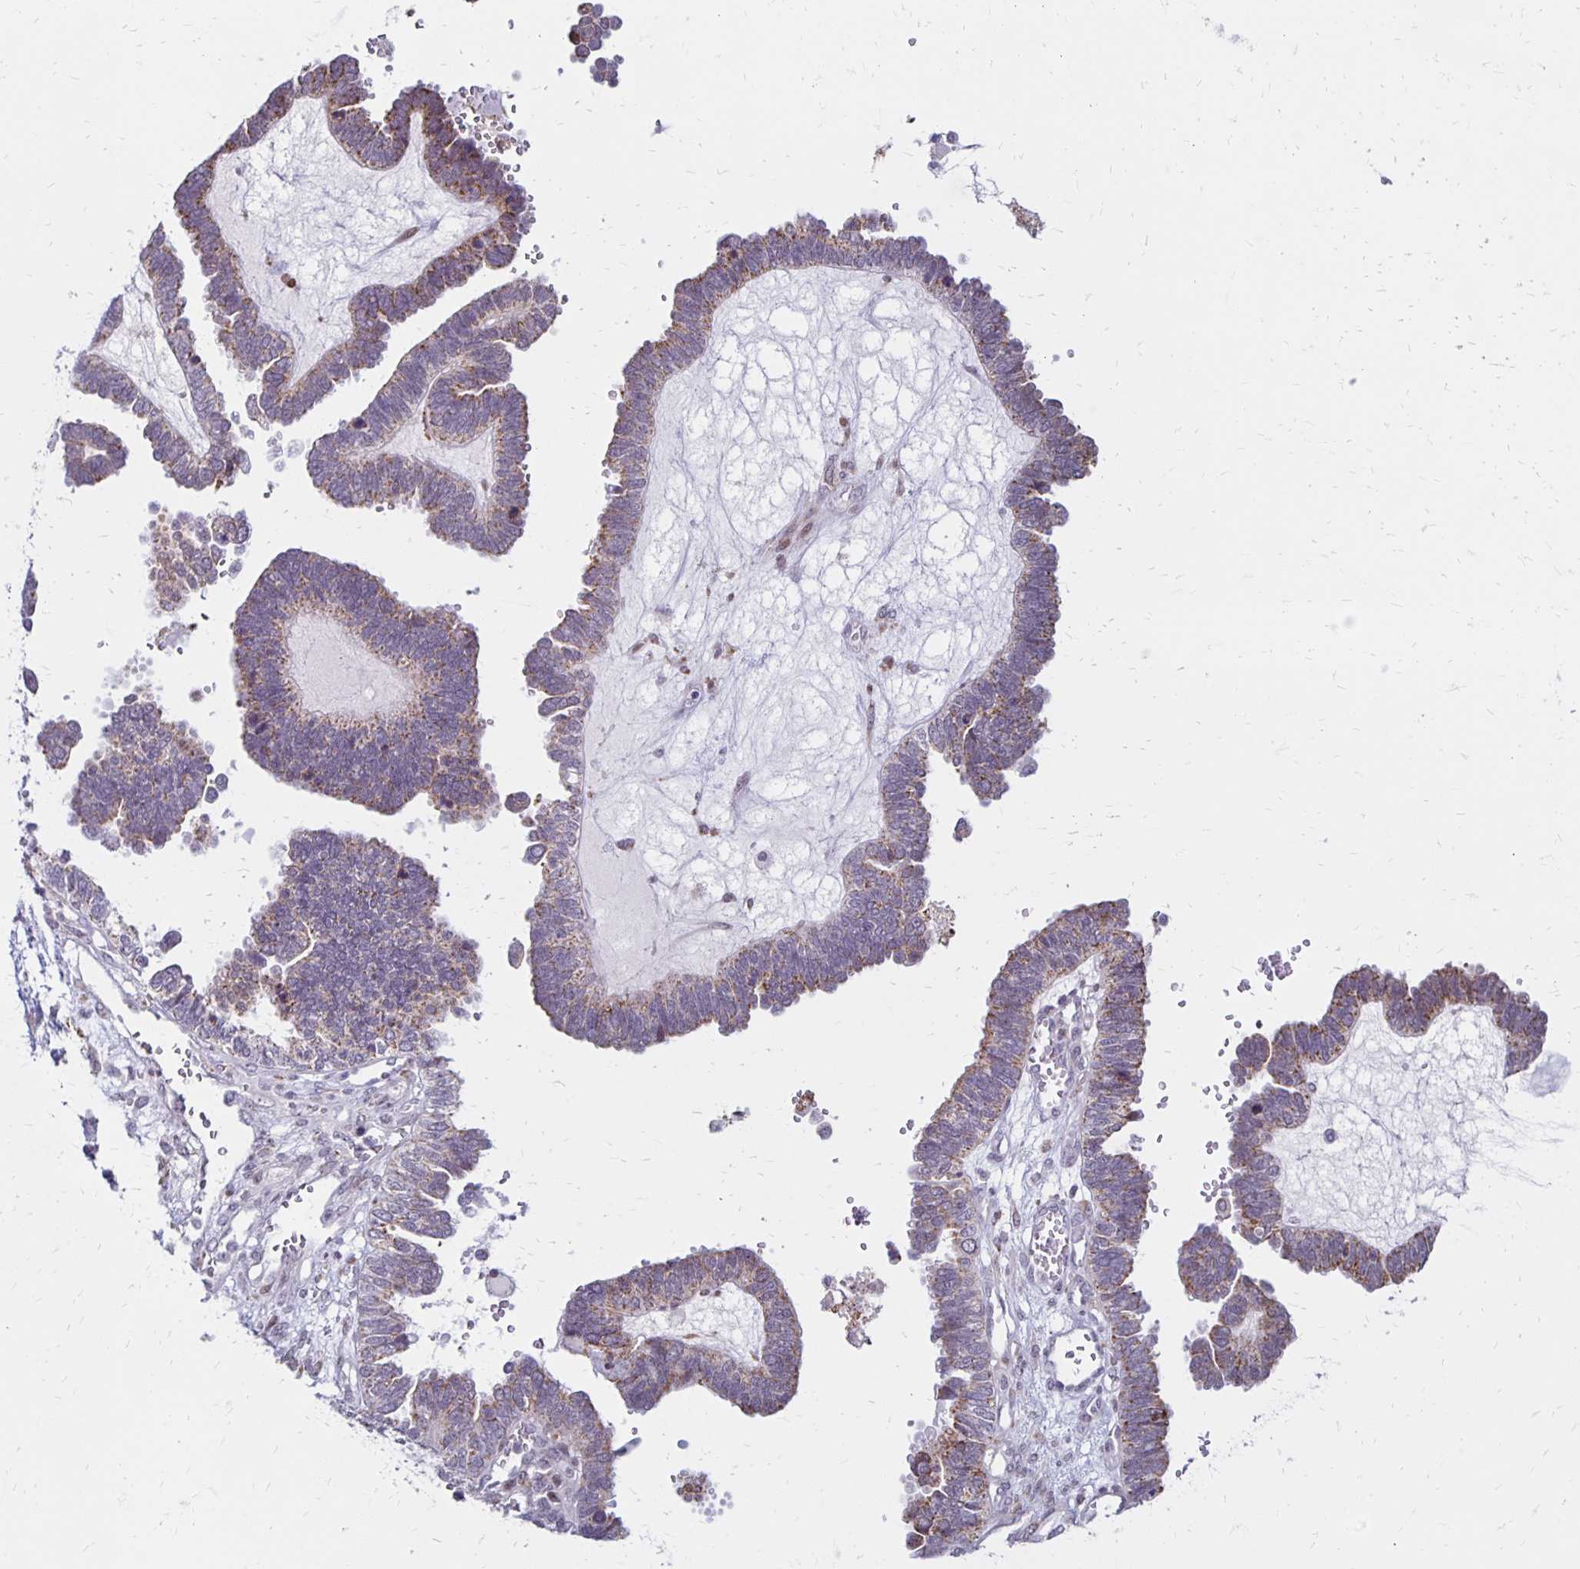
{"staining": {"intensity": "weak", "quantity": "25%-75%", "location": "cytoplasmic/membranous"}, "tissue": "ovarian cancer", "cell_type": "Tumor cells", "image_type": "cancer", "snomed": [{"axis": "morphology", "description": "Cystadenocarcinoma, serous, NOS"}, {"axis": "topography", "description": "Ovary"}], "caption": "Immunohistochemical staining of human serous cystadenocarcinoma (ovarian) displays low levels of weak cytoplasmic/membranous expression in approximately 25%-75% of tumor cells. (DAB IHC with brightfield microscopy, high magnification).", "gene": "DAGLA", "patient": {"sex": "female", "age": 51}}